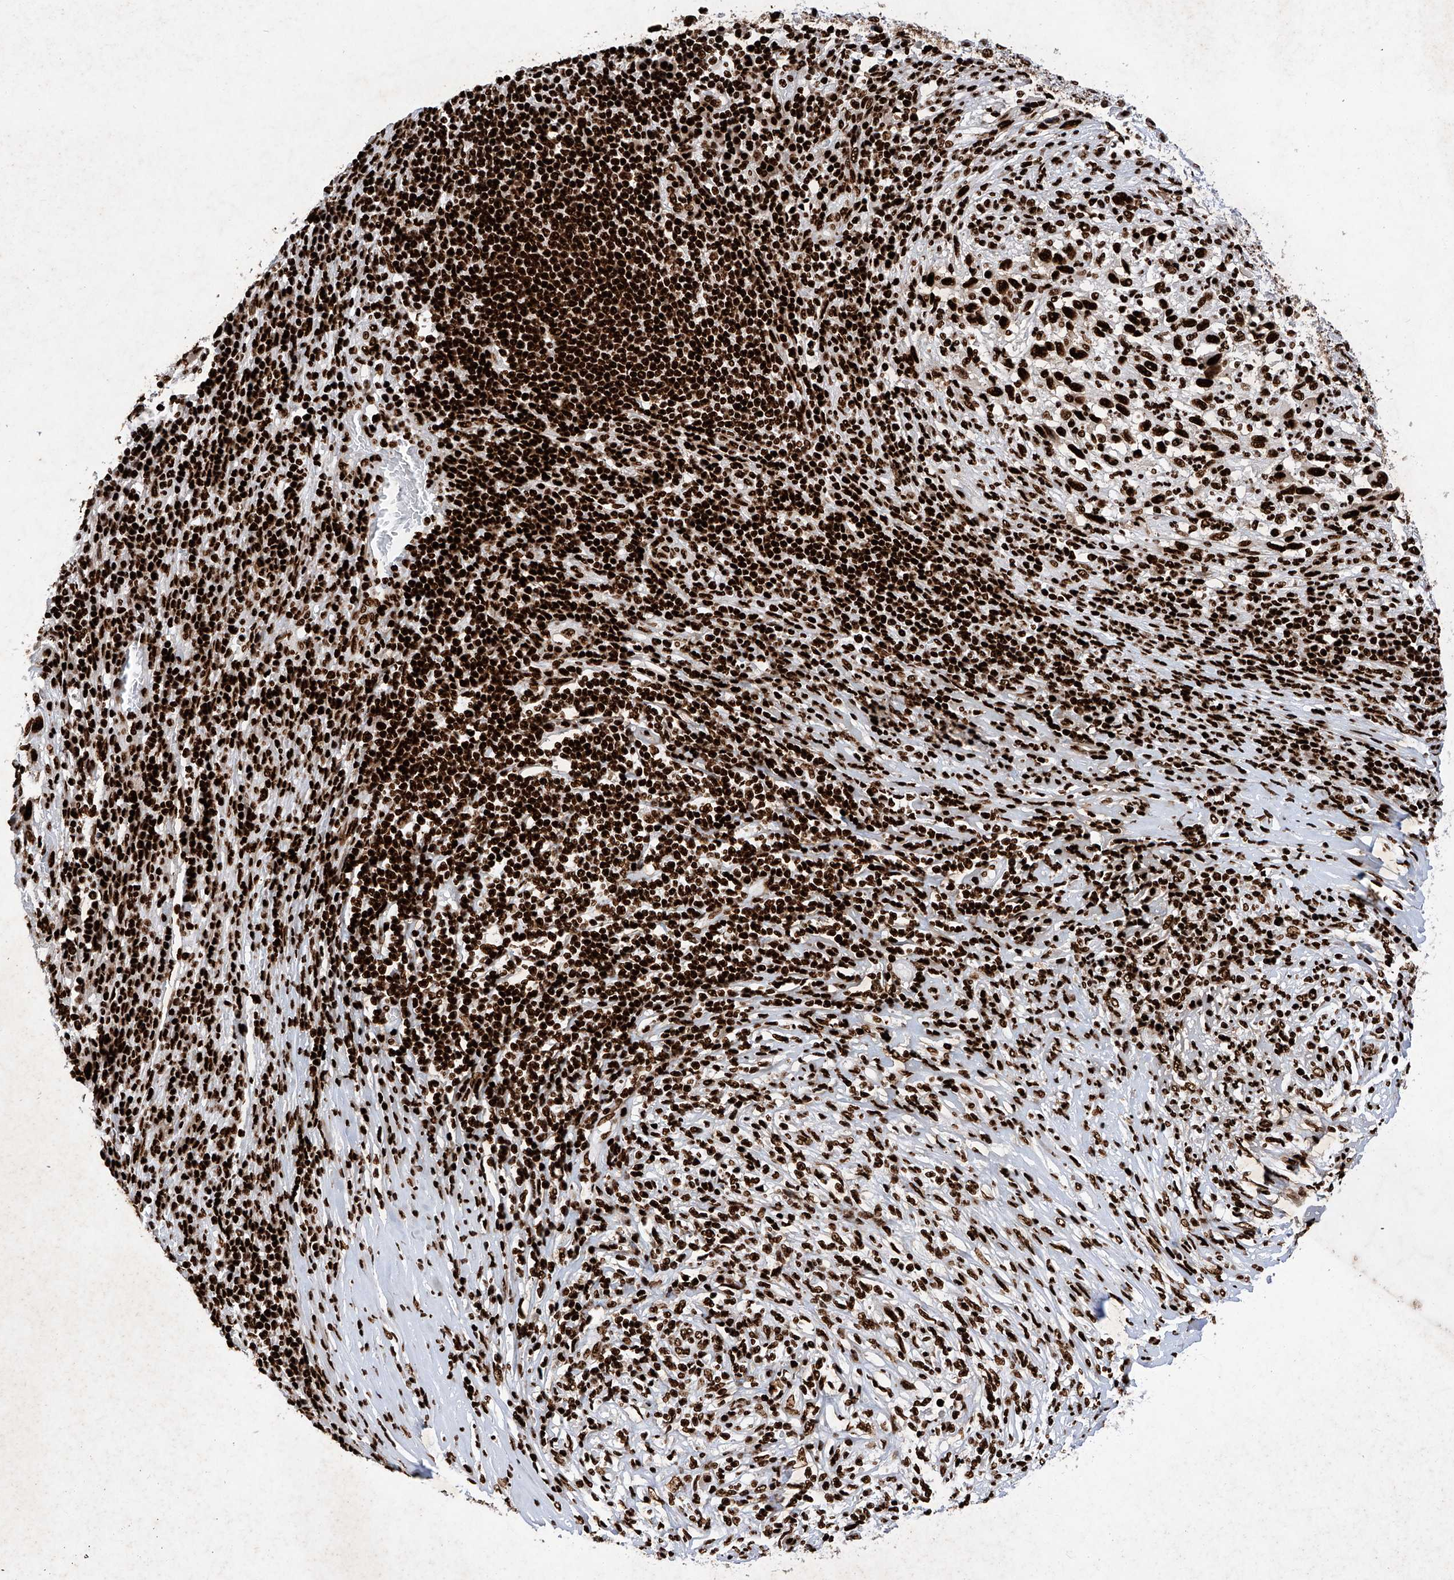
{"staining": {"intensity": "strong", "quantity": ">75%", "location": "nuclear"}, "tissue": "melanoma", "cell_type": "Tumor cells", "image_type": "cancer", "snomed": [{"axis": "morphology", "description": "Malignant melanoma, Metastatic site"}, {"axis": "topography", "description": "Lymph node"}], "caption": "Malignant melanoma (metastatic site) tissue shows strong nuclear expression in about >75% of tumor cells, visualized by immunohistochemistry.", "gene": "SRSF6", "patient": {"sex": "male", "age": 61}}